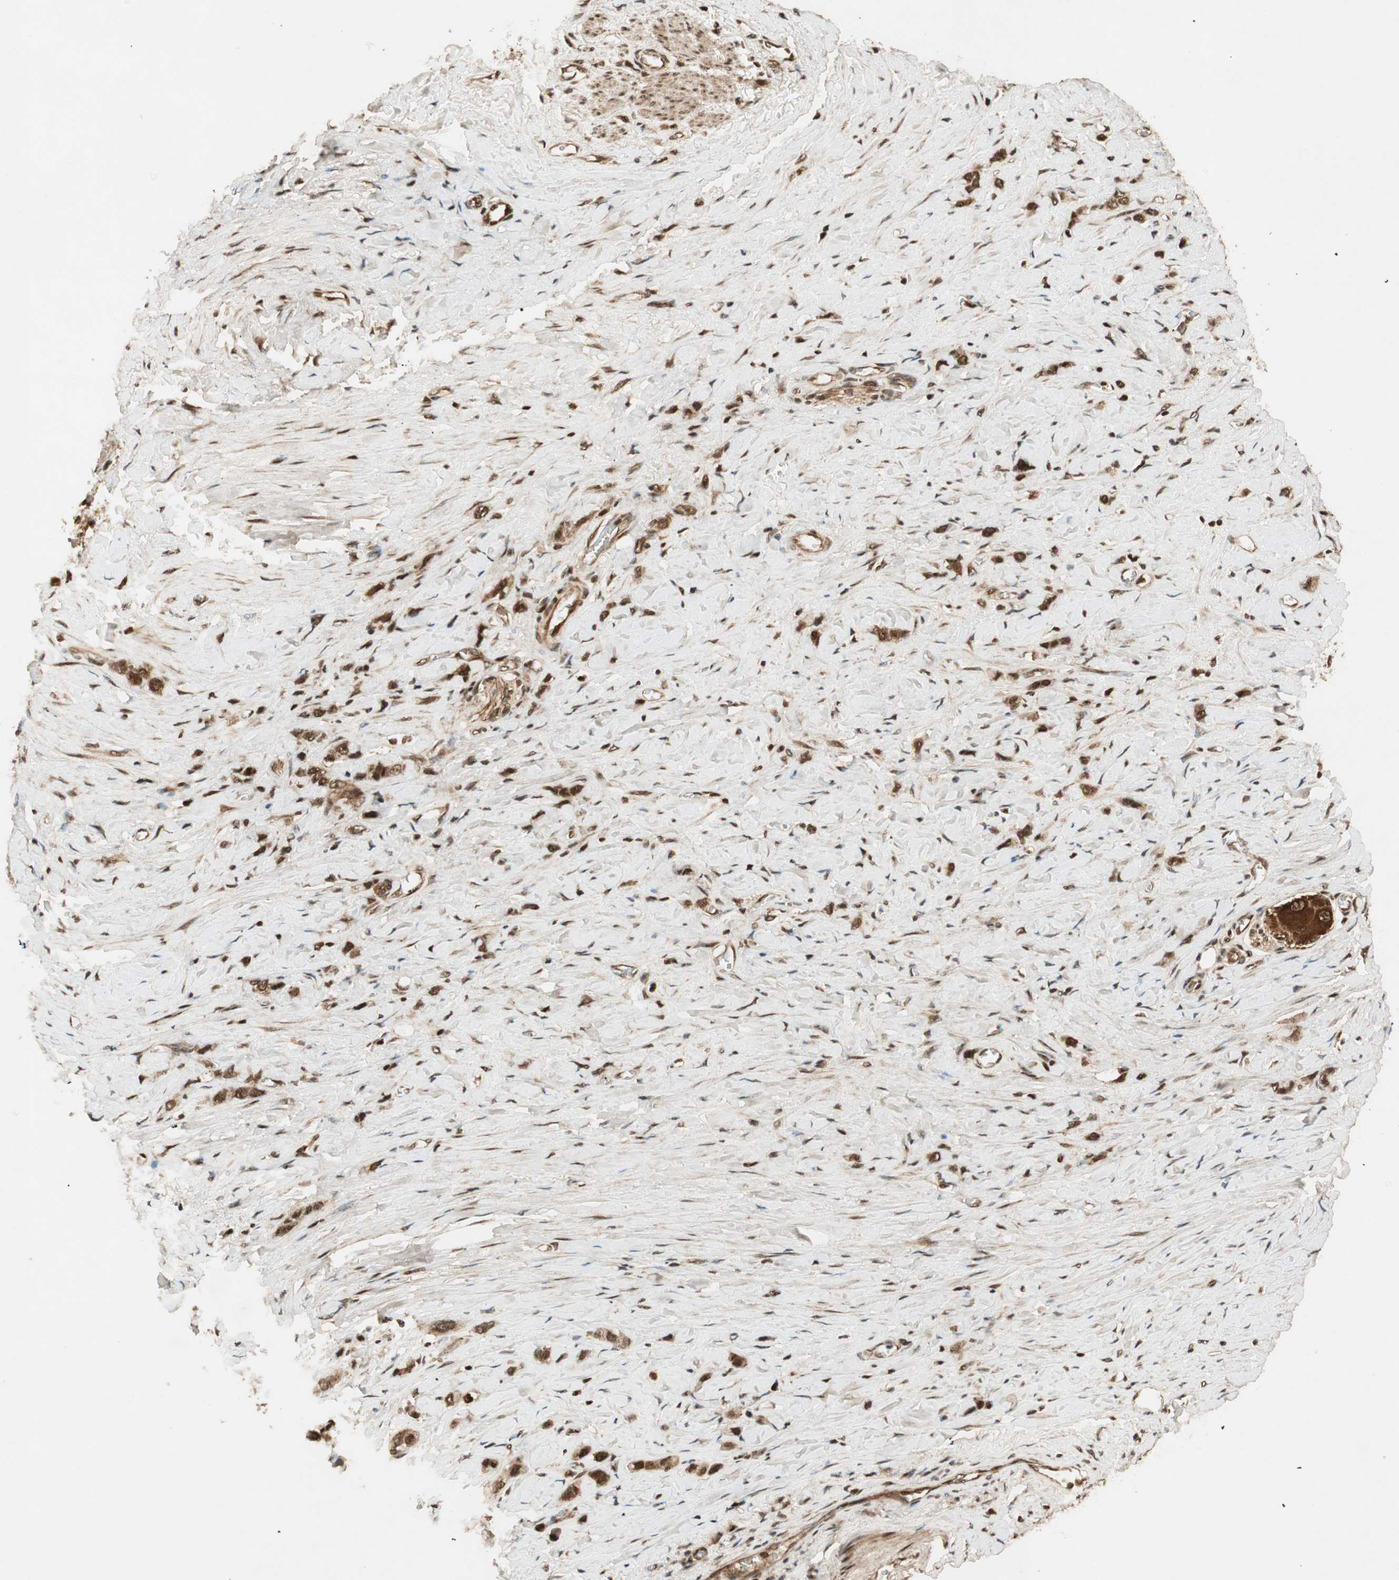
{"staining": {"intensity": "strong", "quantity": ">75%", "location": "cytoplasmic/membranous,nuclear"}, "tissue": "stomach cancer", "cell_type": "Tumor cells", "image_type": "cancer", "snomed": [{"axis": "morphology", "description": "Normal tissue, NOS"}, {"axis": "morphology", "description": "Adenocarcinoma, NOS"}, {"axis": "morphology", "description": "Adenocarcinoma, High grade"}, {"axis": "topography", "description": "Stomach, upper"}, {"axis": "topography", "description": "Stomach"}], "caption": "About >75% of tumor cells in stomach cancer demonstrate strong cytoplasmic/membranous and nuclear protein positivity as visualized by brown immunohistochemical staining.", "gene": "RPA3", "patient": {"sex": "female", "age": 65}}